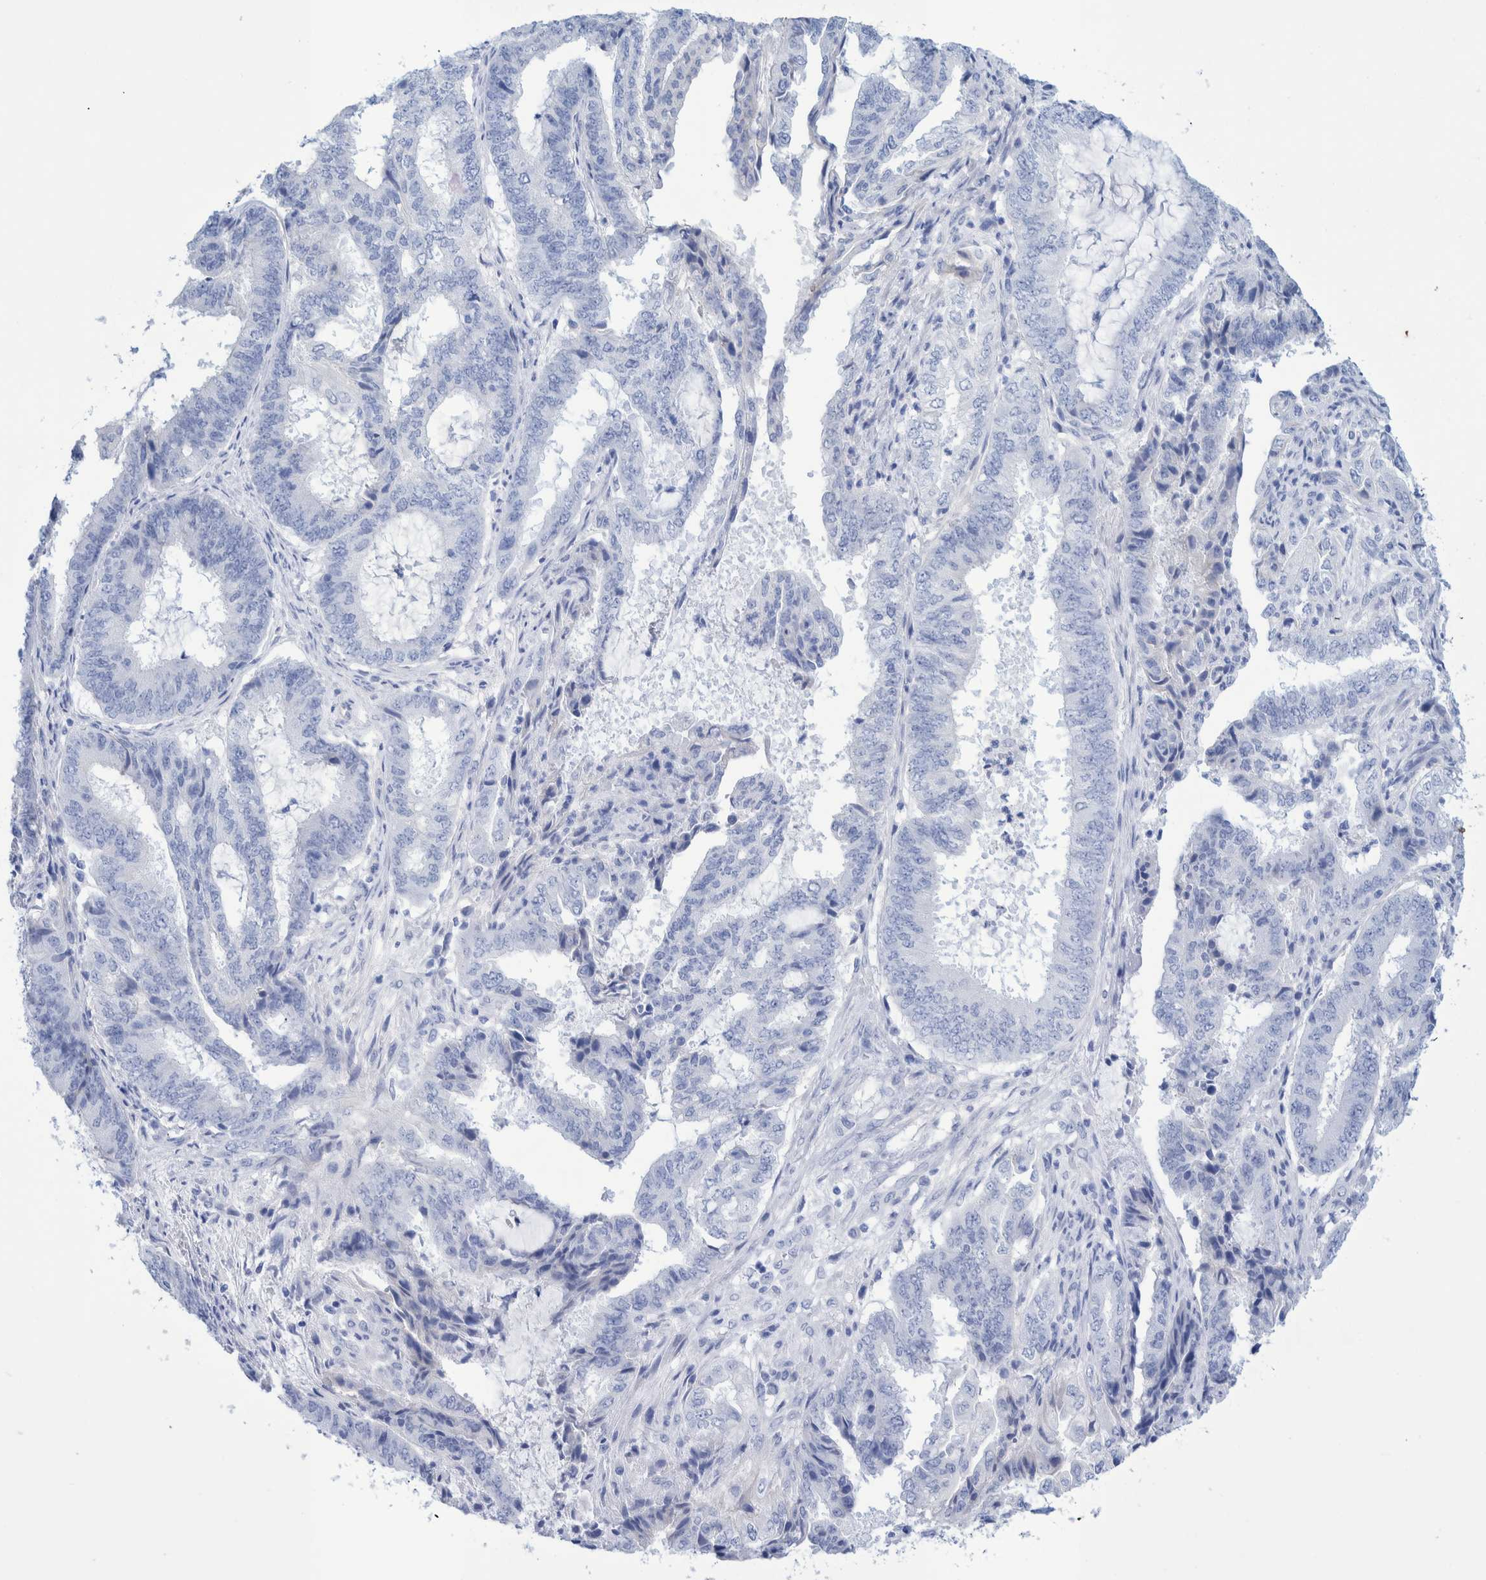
{"staining": {"intensity": "negative", "quantity": "none", "location": "none"}, "tissue": "endometrial cancer", "cell_type": "Tumor cells", "image_type": "cancer", "snomed": [{"axis": "morphology", "description": "Adenocarcinoma, NOS"}, {"axis": "topography", "description": "Endometrium"}], "caption": "Immunohistochemistry photomicrograph of endometrial cancer (adenocarcinoma) stained for a protein (brown), which displays no staining in tumor cells.", "gene": "PERP", "patient": {"sex": "female", "age": 51}}